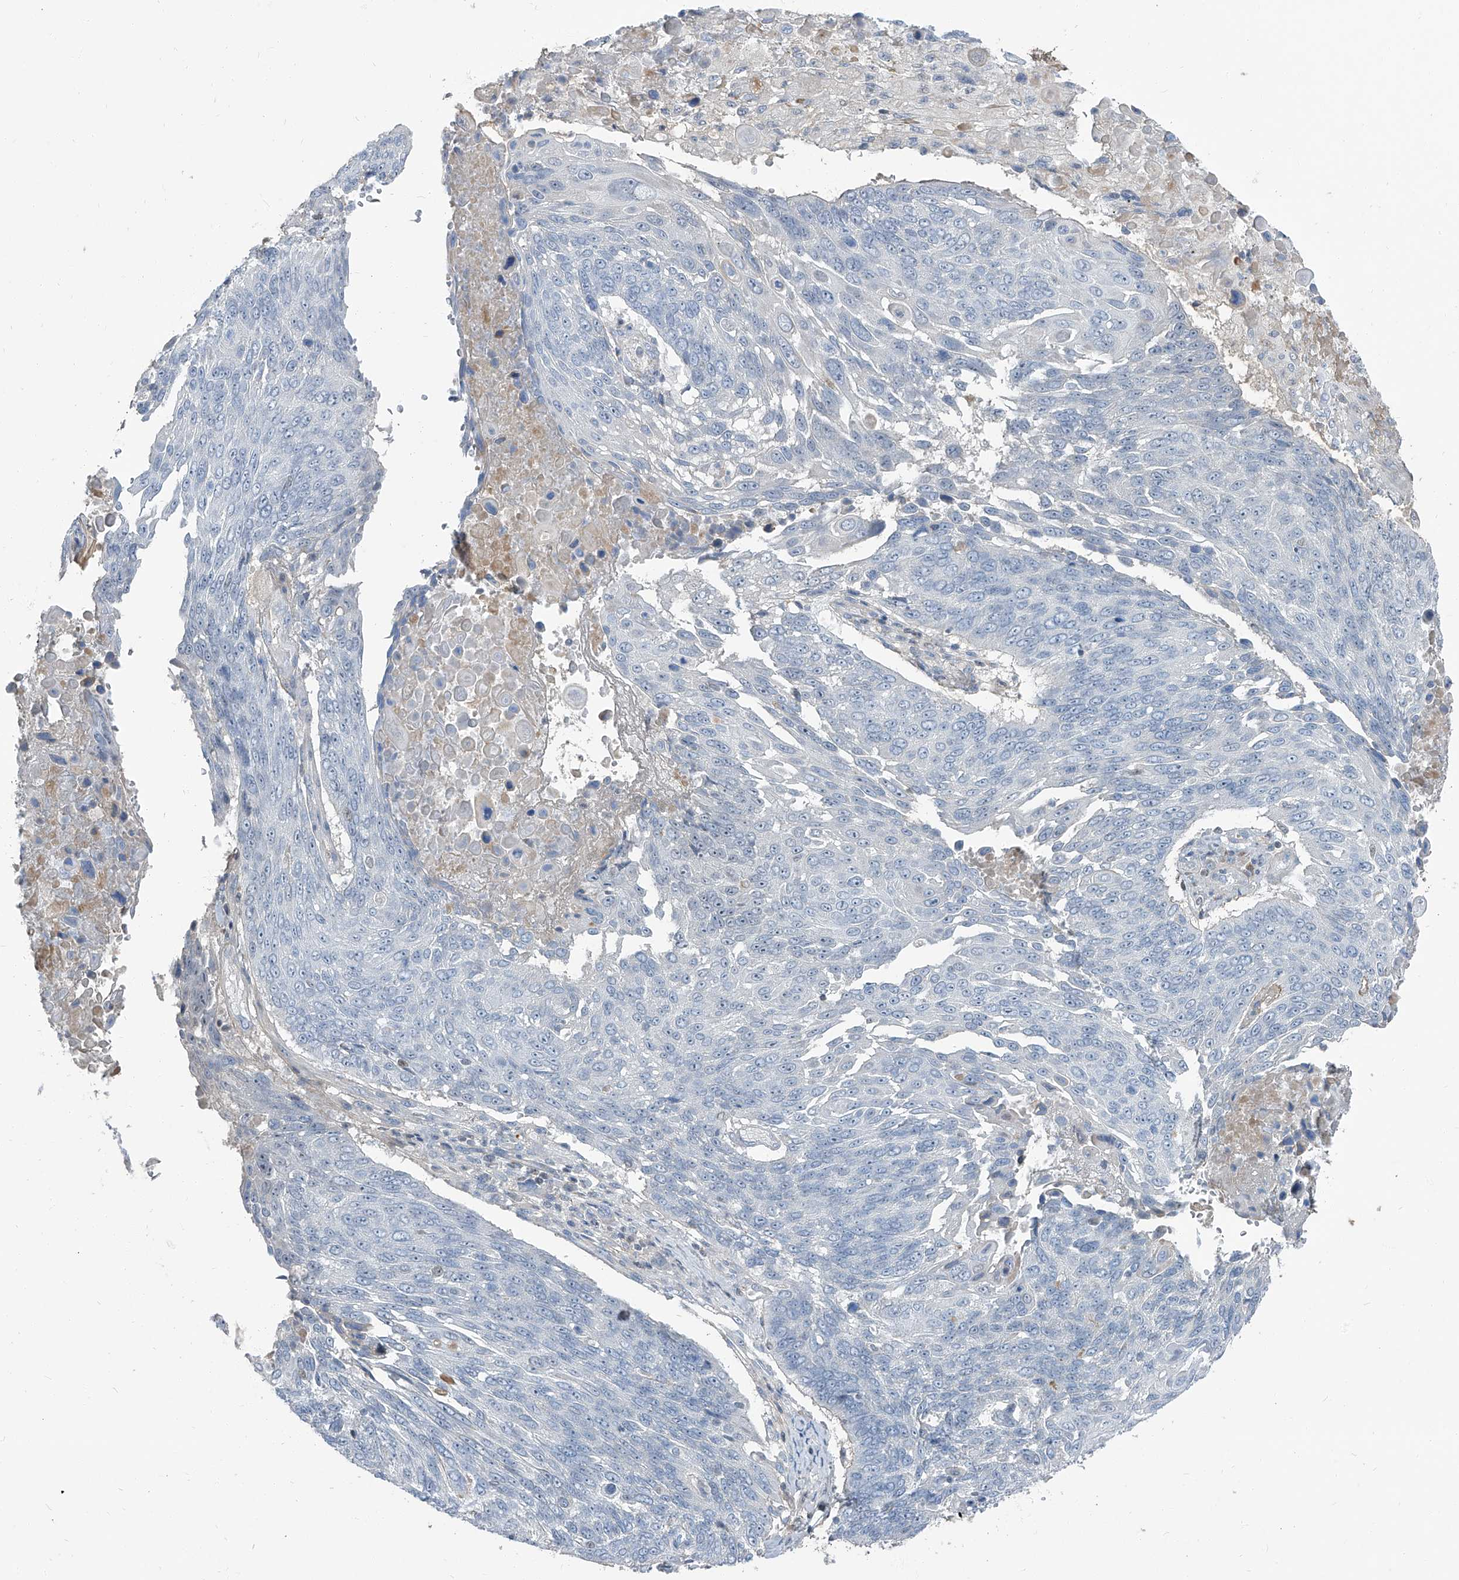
{"staining": {"intensity": "negative", "quantity": "none", "location": "none"}, "tissue": "lung cancer", "cell_type": "Tumor cells", "image_type": "cancer", "snomed": [{"axis": "morphology", "description": "Squamous cell carcinoma, NOS"}, {"axis": "topography", "description": "Lung"}], "caption": "There is no significant positivity in tumor cells of lung cancer (squamous cell carcinoma). The staining was performed using DAB (3,3'-diaminobenzidine) to visualize the protein expression in brown, while the nuclei were stained in blue with hematoxylin (Magnification: 20x).", "gene": "HOXA3", "patient": {"sex": "male", "age": 66}}